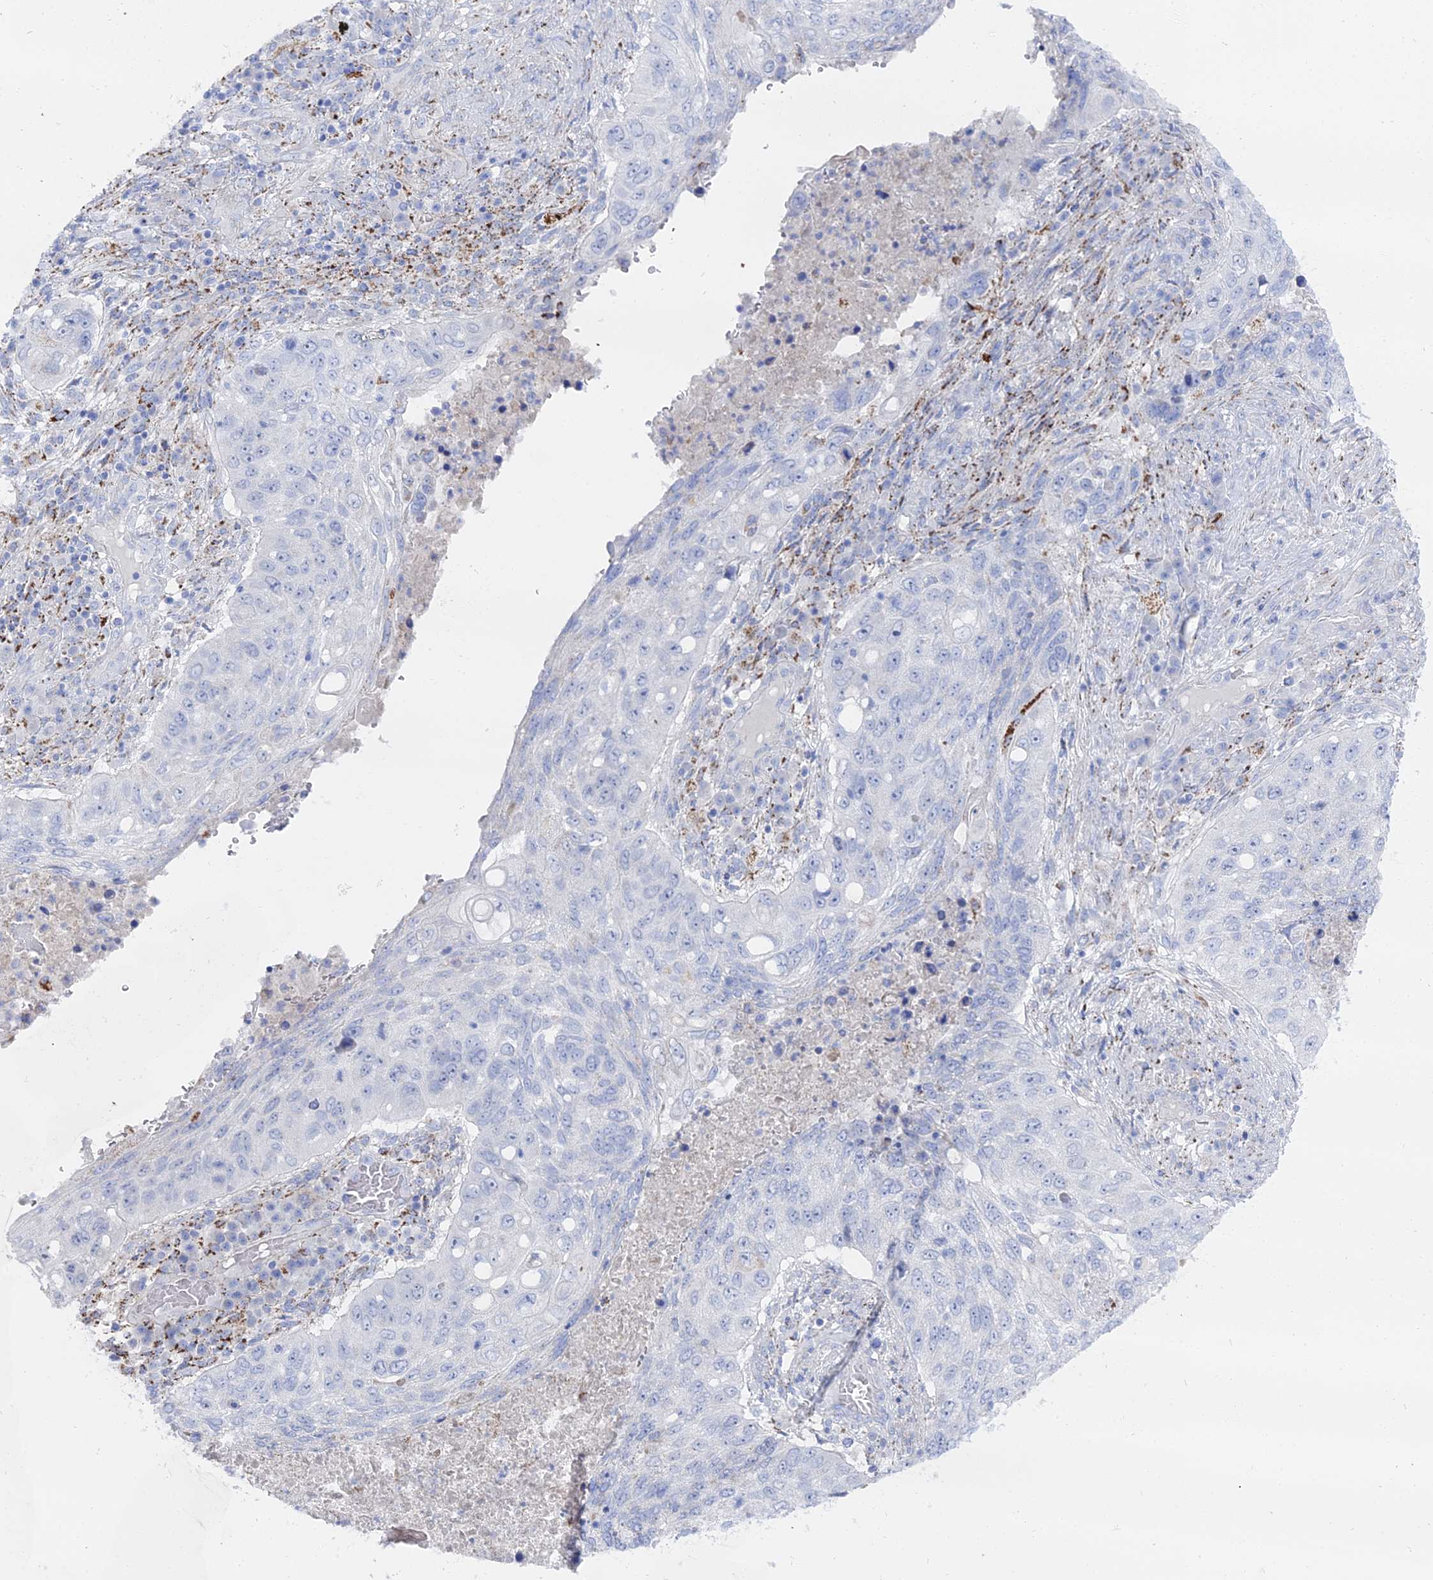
{"staining": {"intensity": "negative", "quantity": "none", "location": "none"}, "tissue": "lung cancer", "cell_type": "Tumor cells", "image_type": "cancer", "snomed": [{"axis": "morphology", "description": "Squamous cell carcinoma, NOS"}, {"axis": "topography", "description": "Lung"}], "caption": "There is no significant expression in tumor cells of lung squamous cell carcinoma.", "gene": "DHX34", "patient": {"sex": "female", "age": 63}}